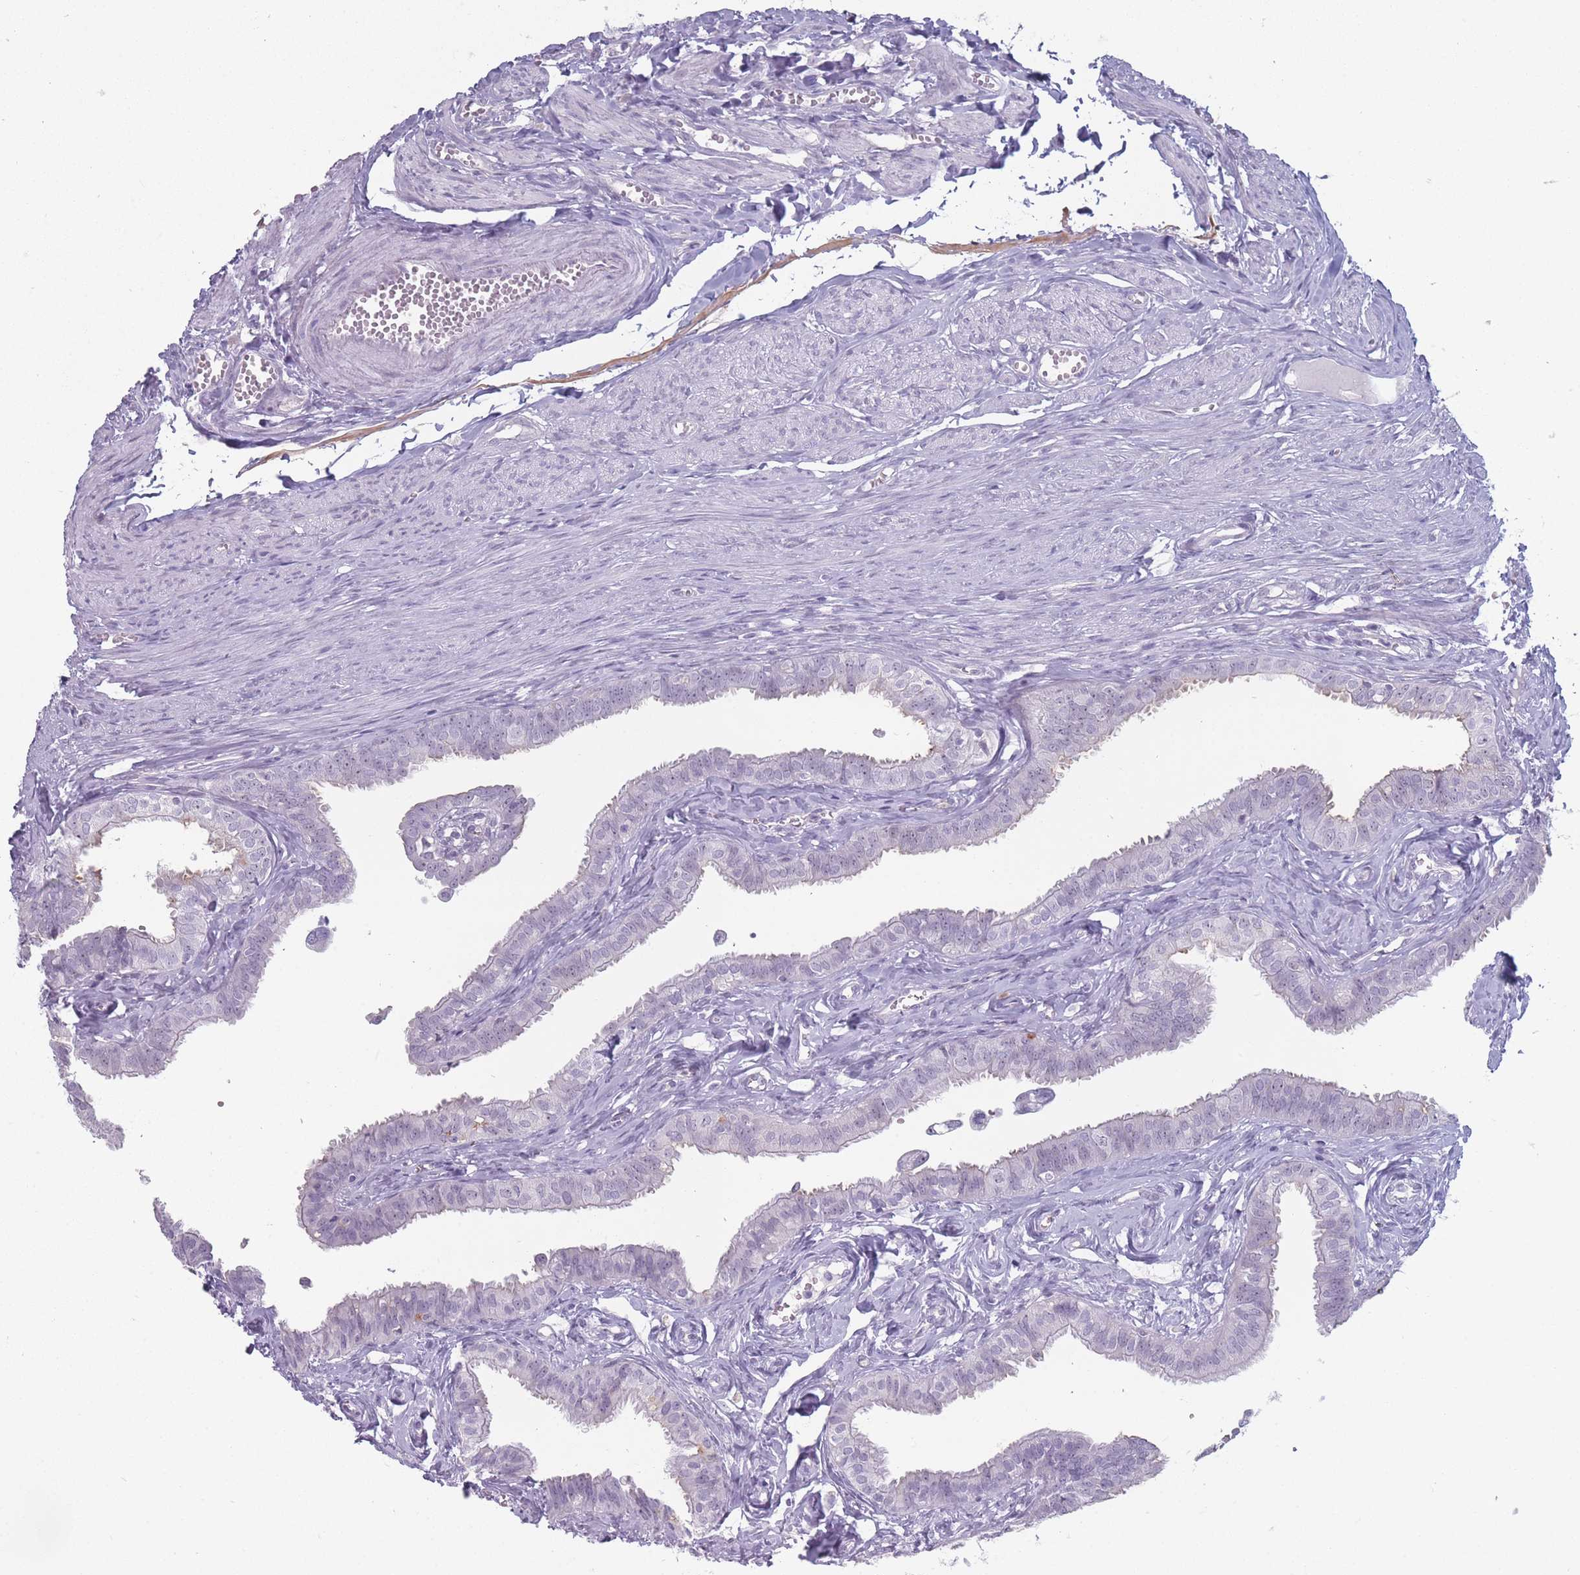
{"staining": {"intensity": "weak", "quantity": "<25%", "location": "nuclear"}, "tissue": "fallopian tube", "cell_type": "Glandular cells", "image_type": "normal", "snomed": [{"axis": "morphology", "description": "Normal tissue, NOS"}, {"axis": "morphology", "description": "Carcinoma, NOS"}, {"axis": "topography", "description": "Fallopian tube"}, {"axis": "topography", "description": "Ovary"}], "caption": "Glandular cells show no significant staining in benign fallopian tube. The staining is performed using DAB brown chromogen with nuclei counter-stained in using hematoxylin.", "gene": "ROS1", "patient": {"sex": "female", "age": 59}}